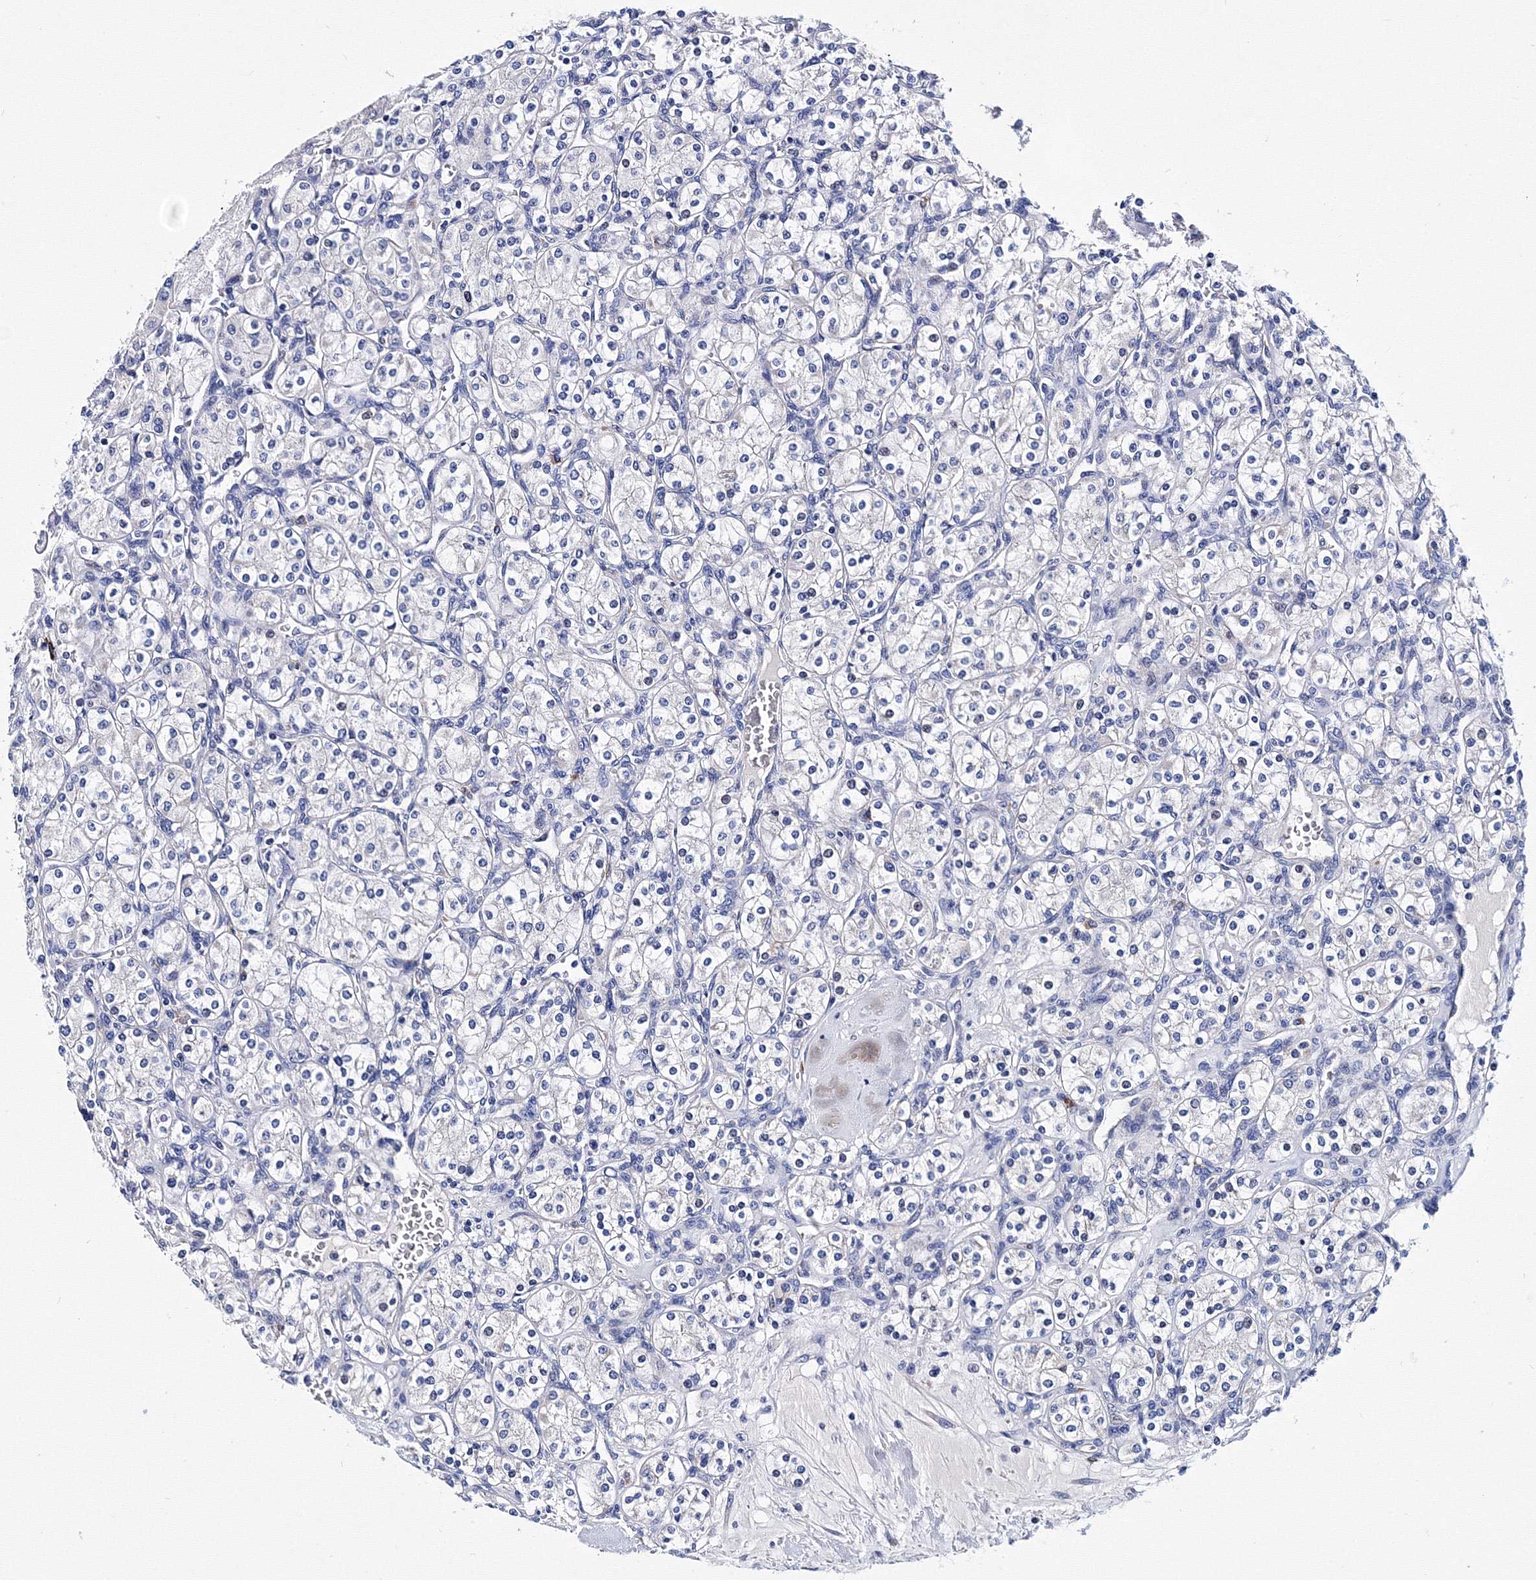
{"staining": {"intensity": "negative", "quantity": "none", "location": "none"}, "tissue": "renal cancer", "cell_type": "Tumor cells", "image_type": "cancer", "snomed": [{"axis": "morphology", "description": "Adenocarcinoma, NOS"}, {"axis": "topography", "description": "Kidney"}], "caption": "An IHC micrograph of renal cancer is shown. There is no staining in tumor cells of renal cancer.", "gene": "TRPM2", "patient": {"sex": "male", "age": 77}}